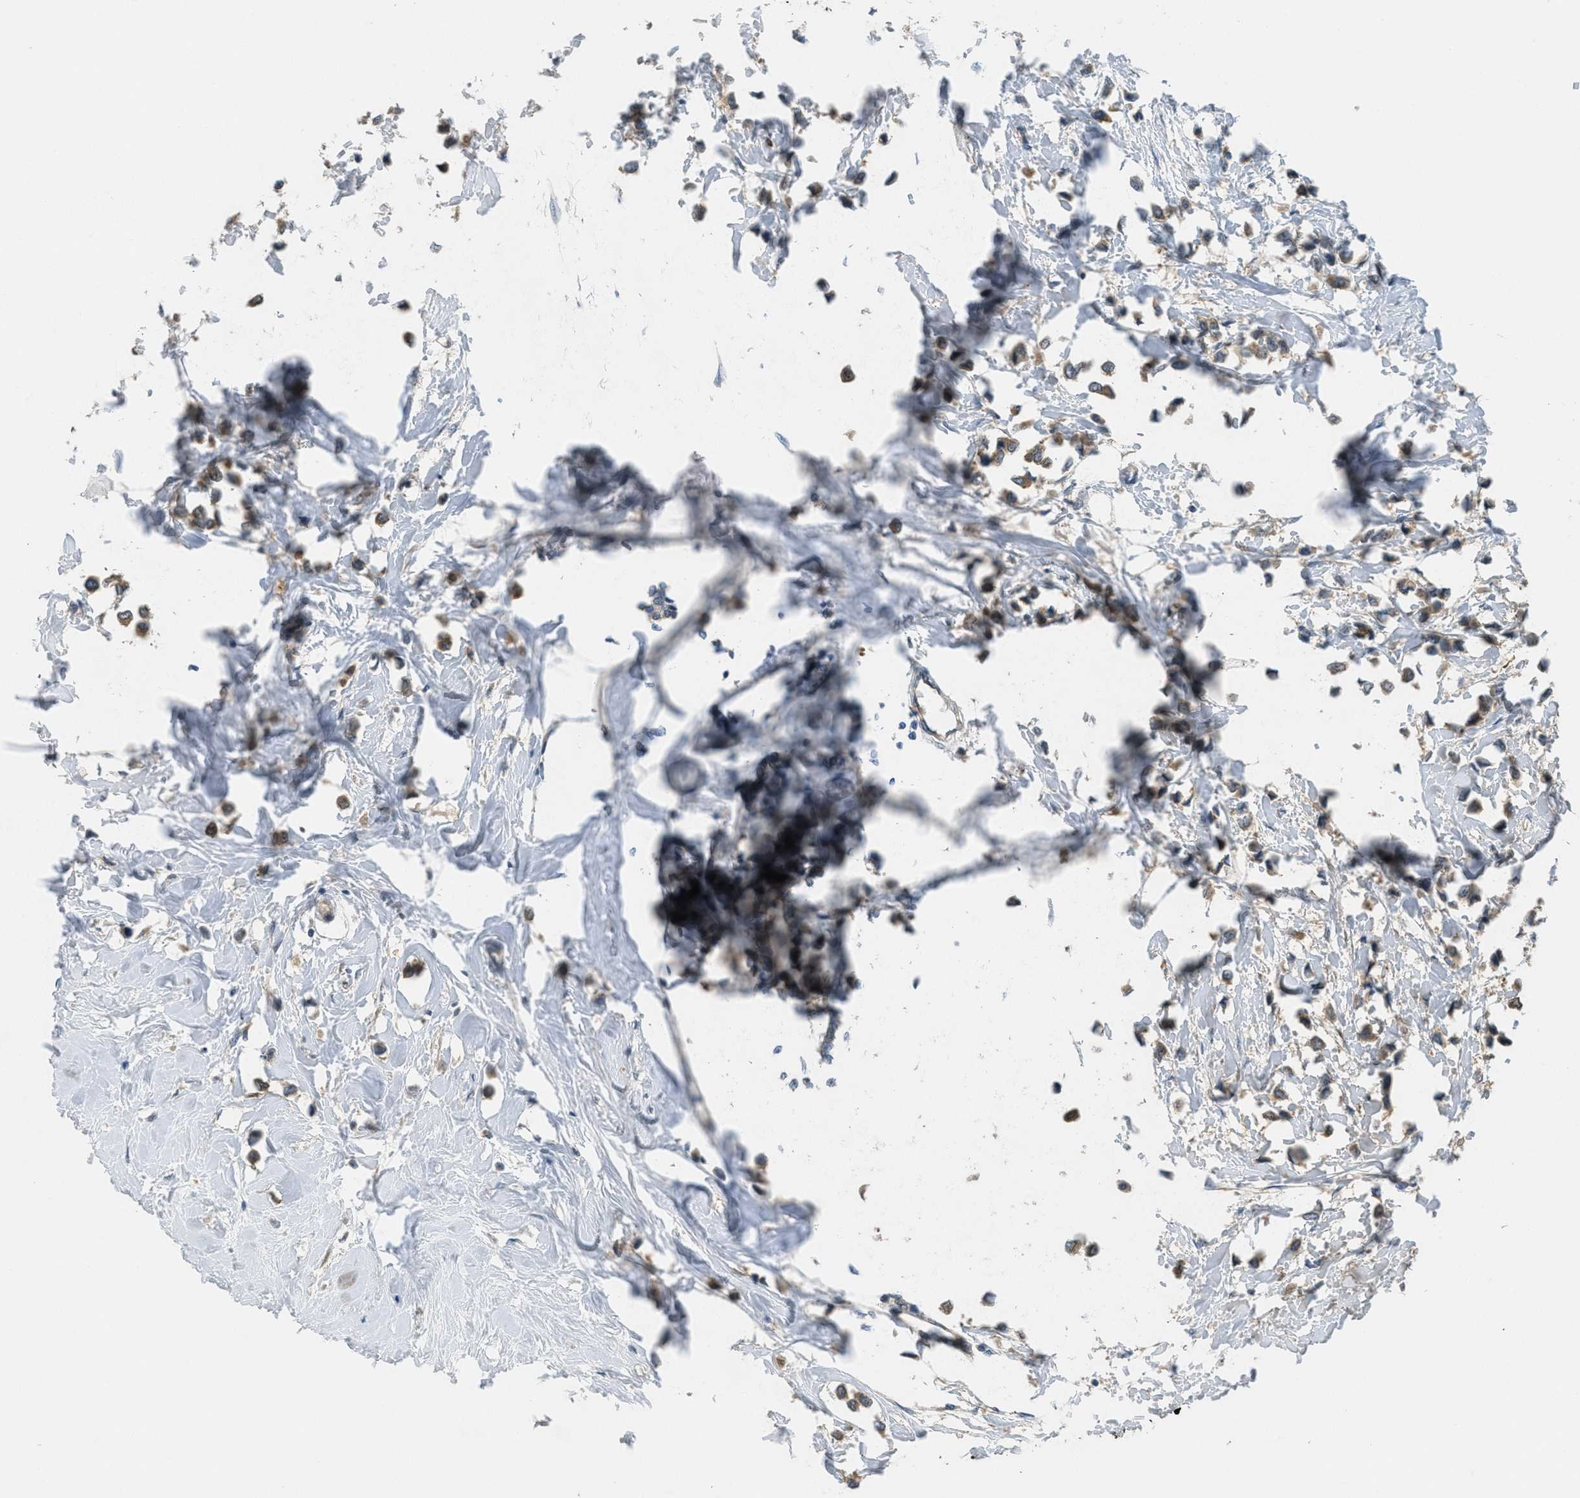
{"staining": {"intensity": "weak", "quantity": ">75%", "location": "cytoplasmic/membranous"}, "tissue": "breast cancer", "cell_type": "Tumor cells", "image_type": "cancer", "snomed": [{"axis": "morphology", "description": "Lobular carcinoma"}, {"axis": "topography", "description": "Breast"}], "caption": "About >75% of tumor cells in human breast lobular carcinoma demonstrate weak cytoplasmic/membranous protein positivity as visualized by brown immunohistochemical staining.", "gene": "ADCY6", "patient": {"sex": "female", "age": 51}}